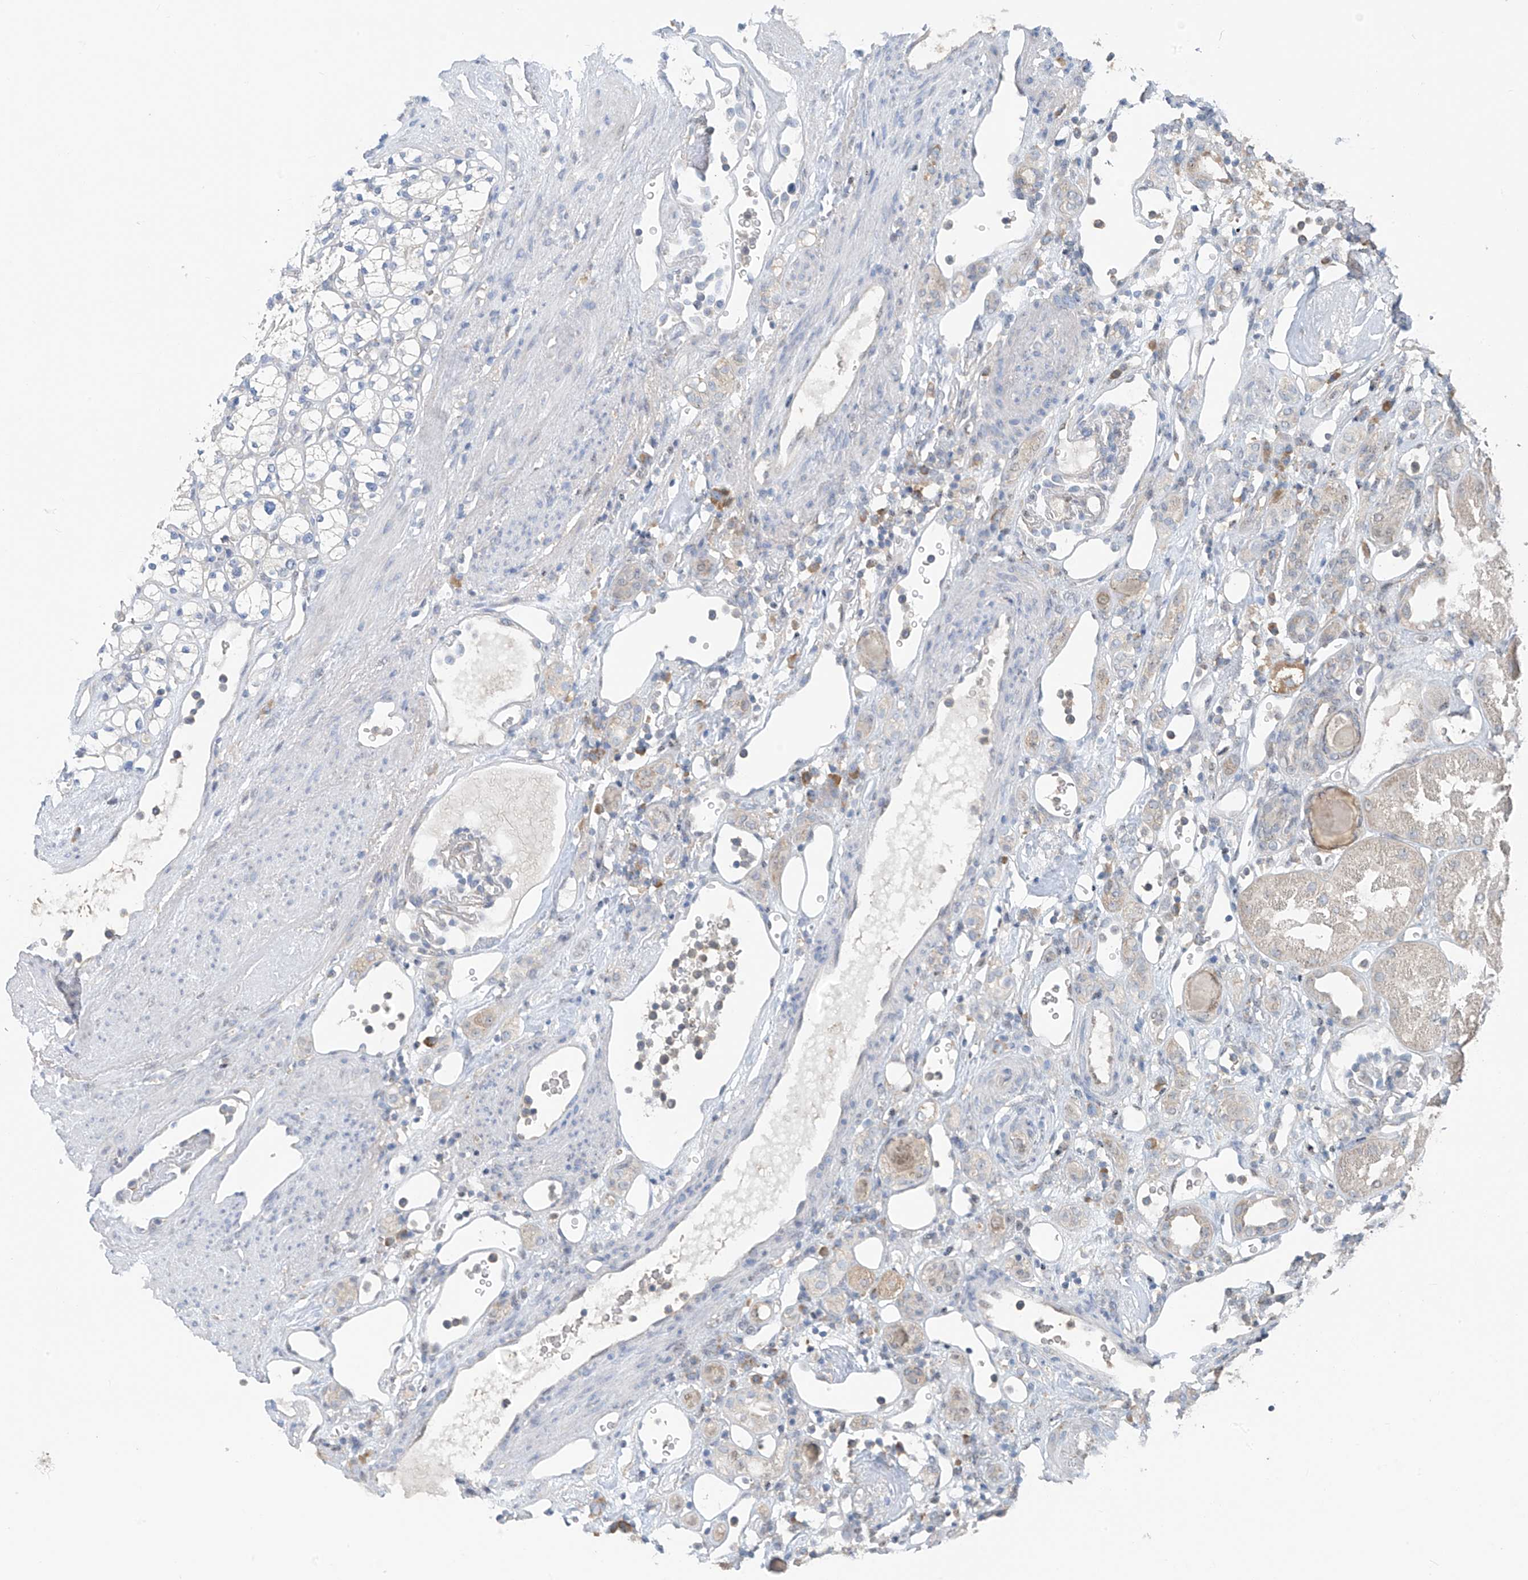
{"staining": {"intensity": "negative", "quantity": "none", "location": "none"}, "tissue": "renal cancer", "cell_type": "Tumor cells", "image_type": "cancer", "snomed": [{"axis": "morphology", "description": "Adenocarcinoma, NOS"}, {"axis": "topography", "description": "Kidney"}], "caption": "There is no significant expression in tumor cells of renal cancer (adenocarcinoma).", "gene": "RPL4", "patient": {"sex": "male", "age": 77}}